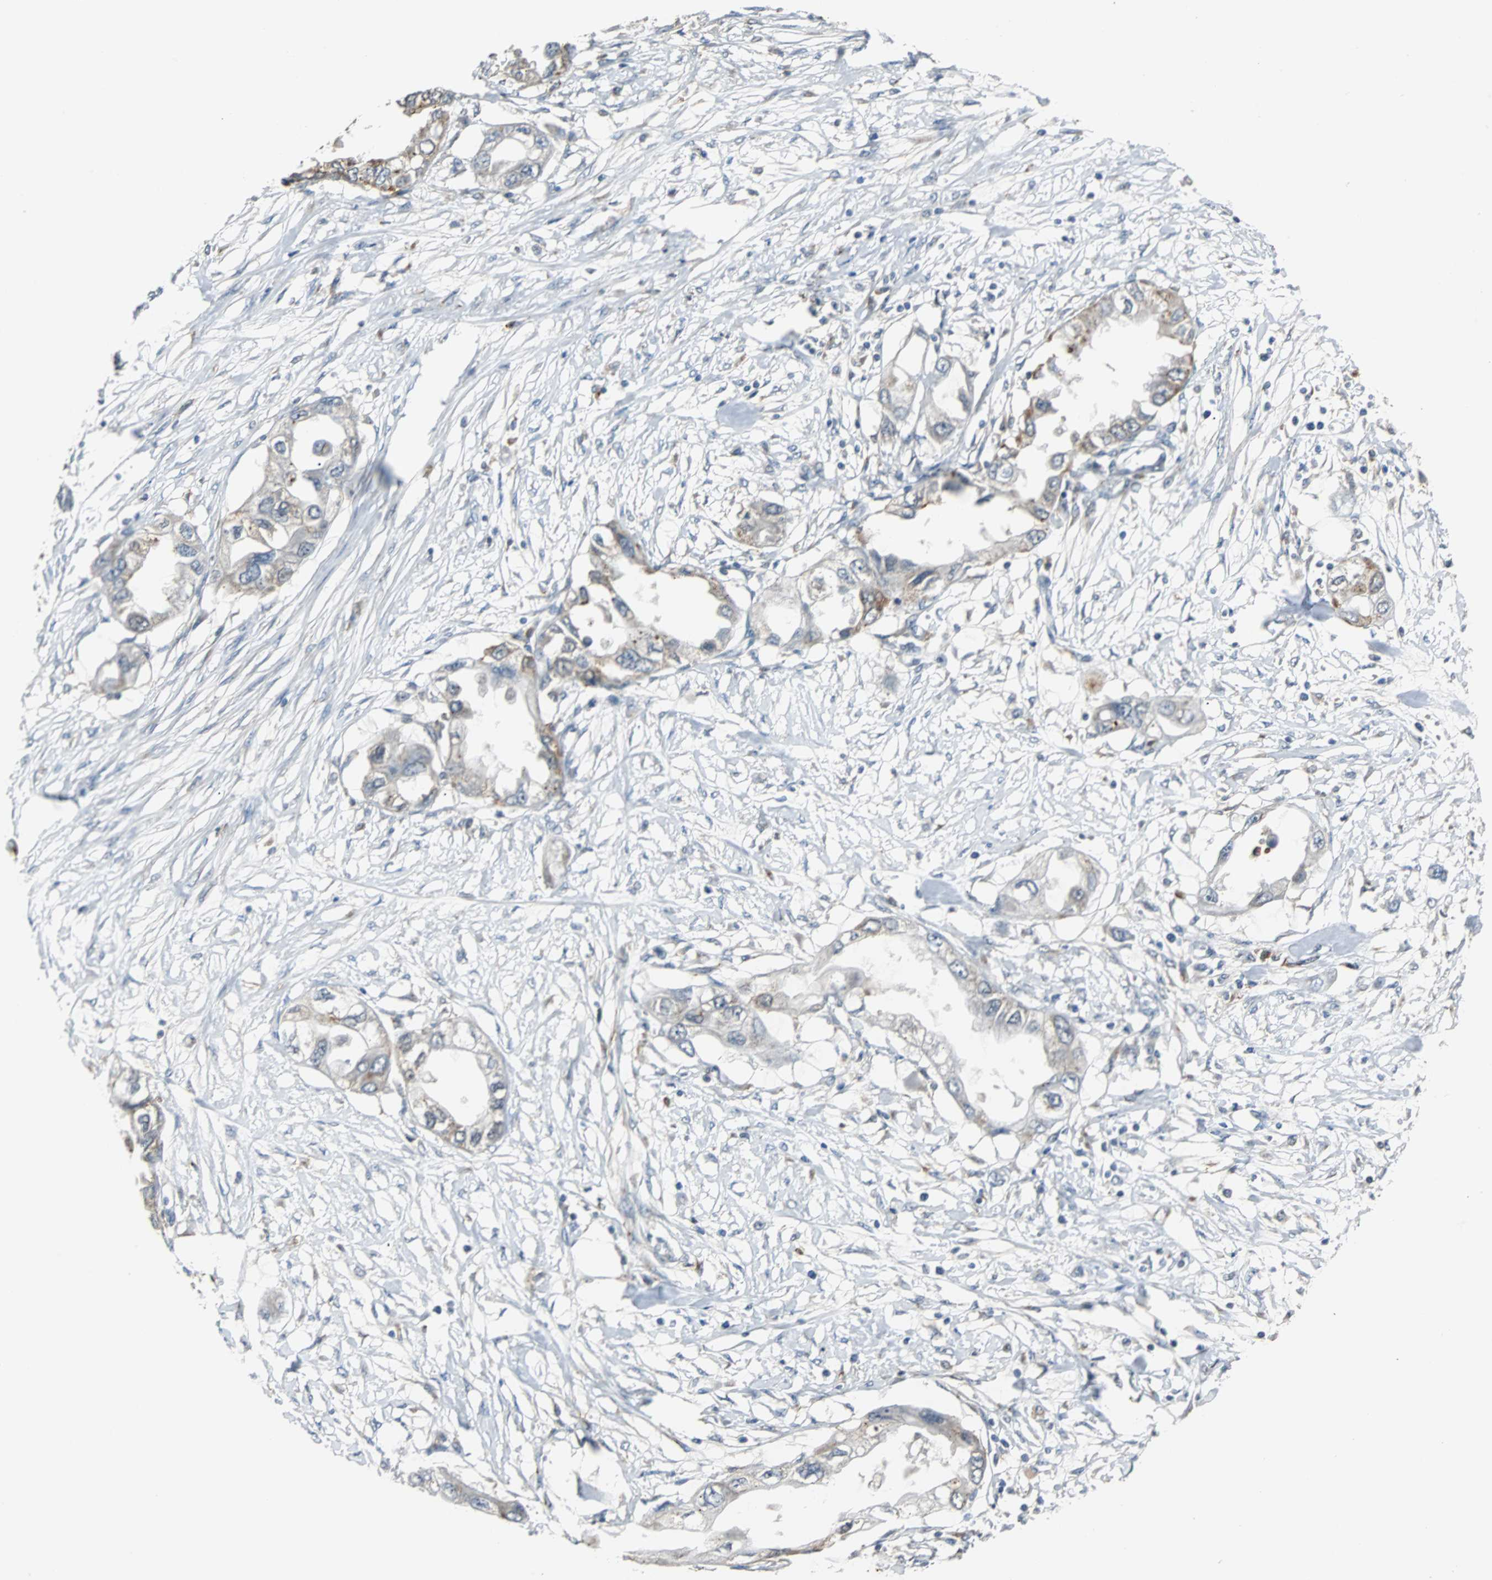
{"staining": {"intensity": "moderate", "quantity": "<25%", "location": "cytoplasmic/membranous"}, "tissue": "endometrial cancer", "cell_type": "Tumor cells", "image_type": "cancer", "snomed": [{"axis": "morphology", "description": "Adenocarcinoma, NOS"}, {"axis": "topography", "description": "Endometrium"}], "caption": "The immunohistochemical stain highlights moderate cytoplasmic/membranous expression in tumor cells of endometrial adenocarcinoma tissue.", "gene": "HLX", "patient": {"sex": "female", "age": 67}}